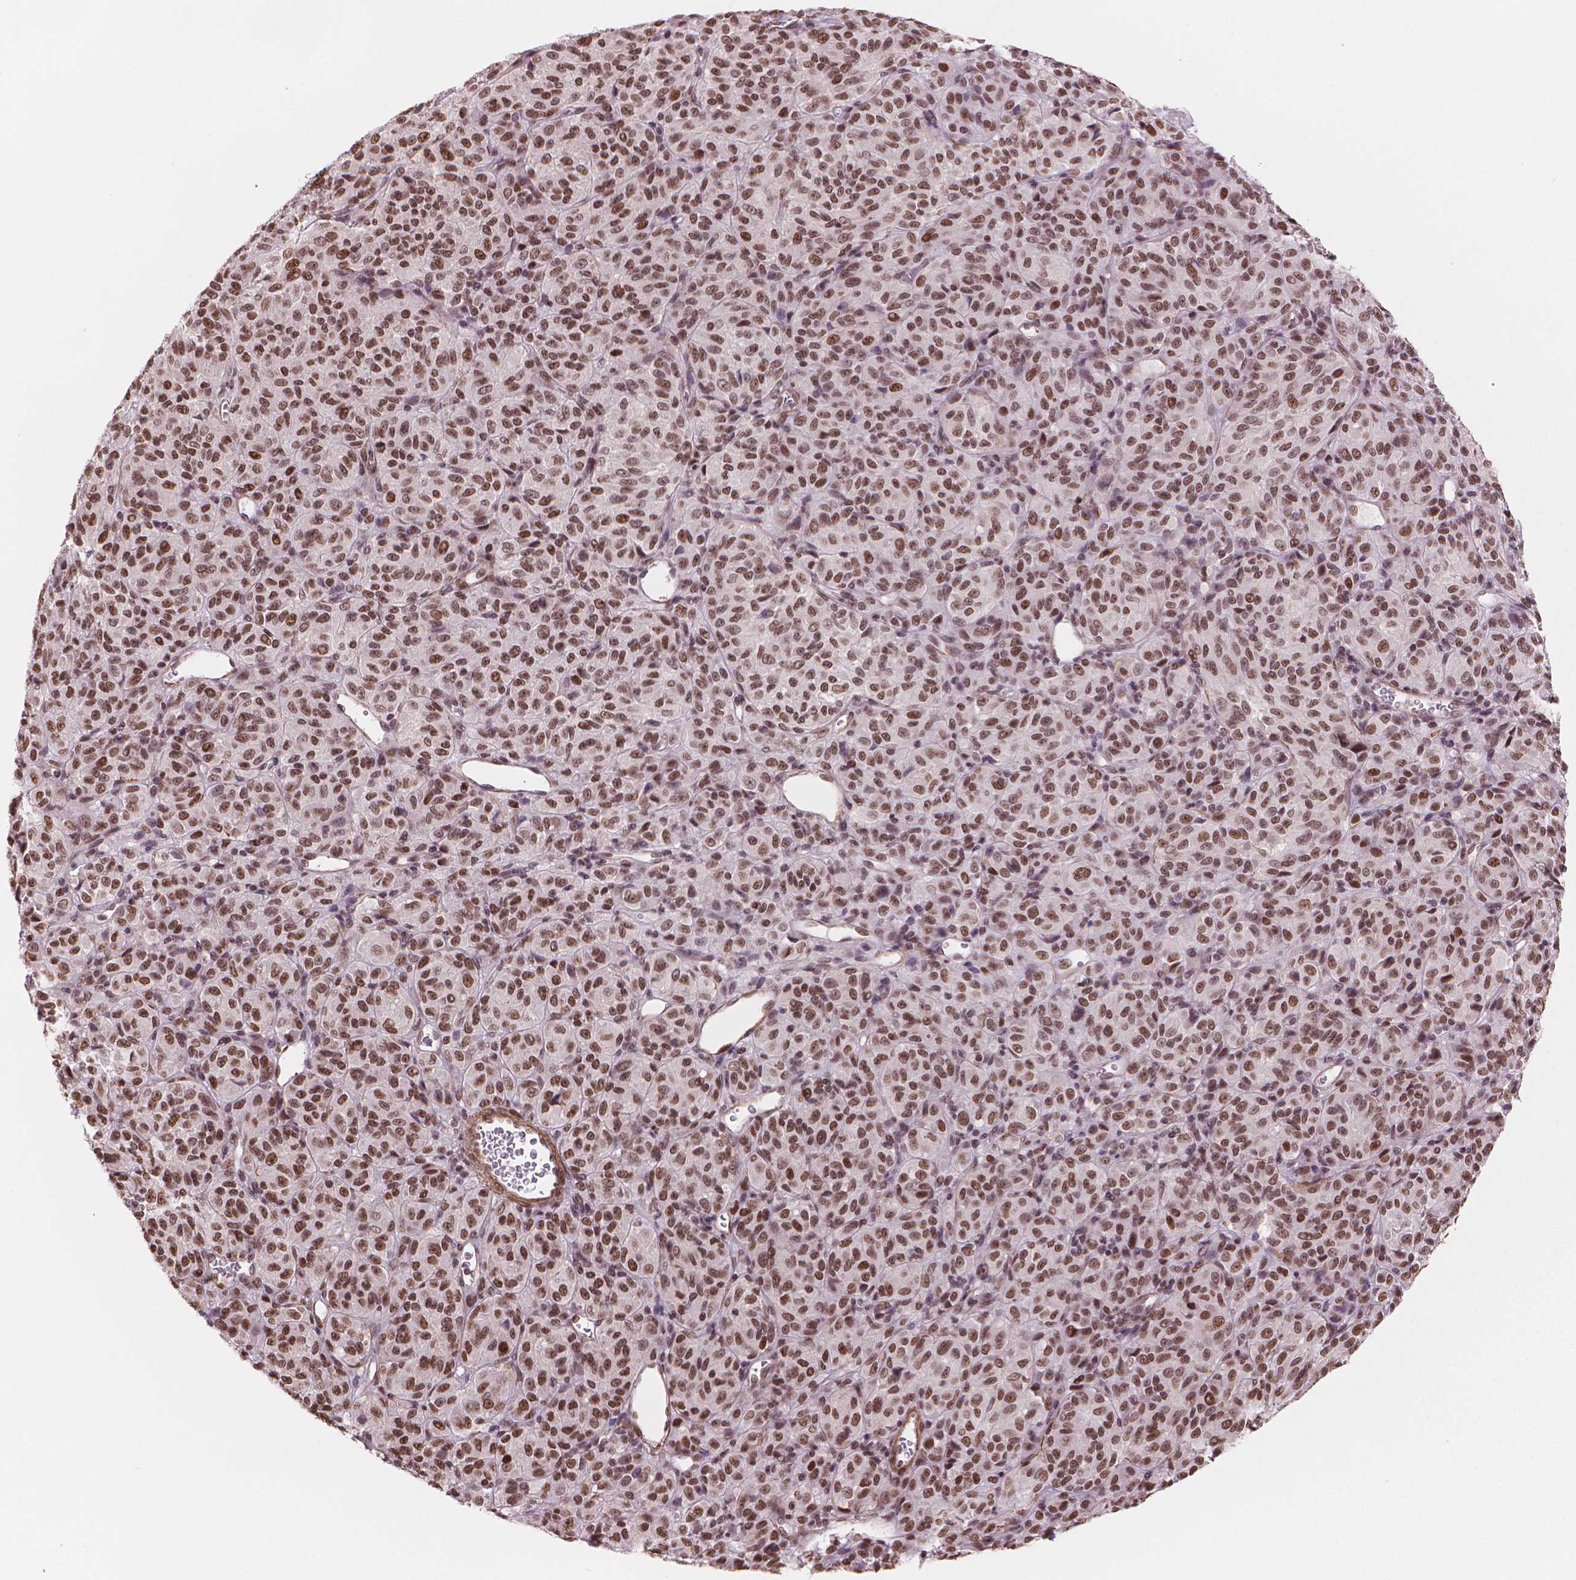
{"staining": {"intensity": "moderate", "quantity": "25%-75%", "location": "nuclear"}, "tissue": "melanoma", "cell_type": "Tumor cells", "image_type": "cancer", "snomed": [{"axis": "morphology", "description": "Malignant melanoma, Metastatic site"}, {"axis": "topography", "description": "Brain"}], "caption": "The immunohistochemical stain shows moderate nuclear positivity in tumor cells of melanoma tissue. The staining is performed using DAB brown chromogen to label protein expression. The nuclei are counter-stained blue using hematoxylin.", "gene": "HOXD4", "patient": {"sex": "female", "age": 56}}